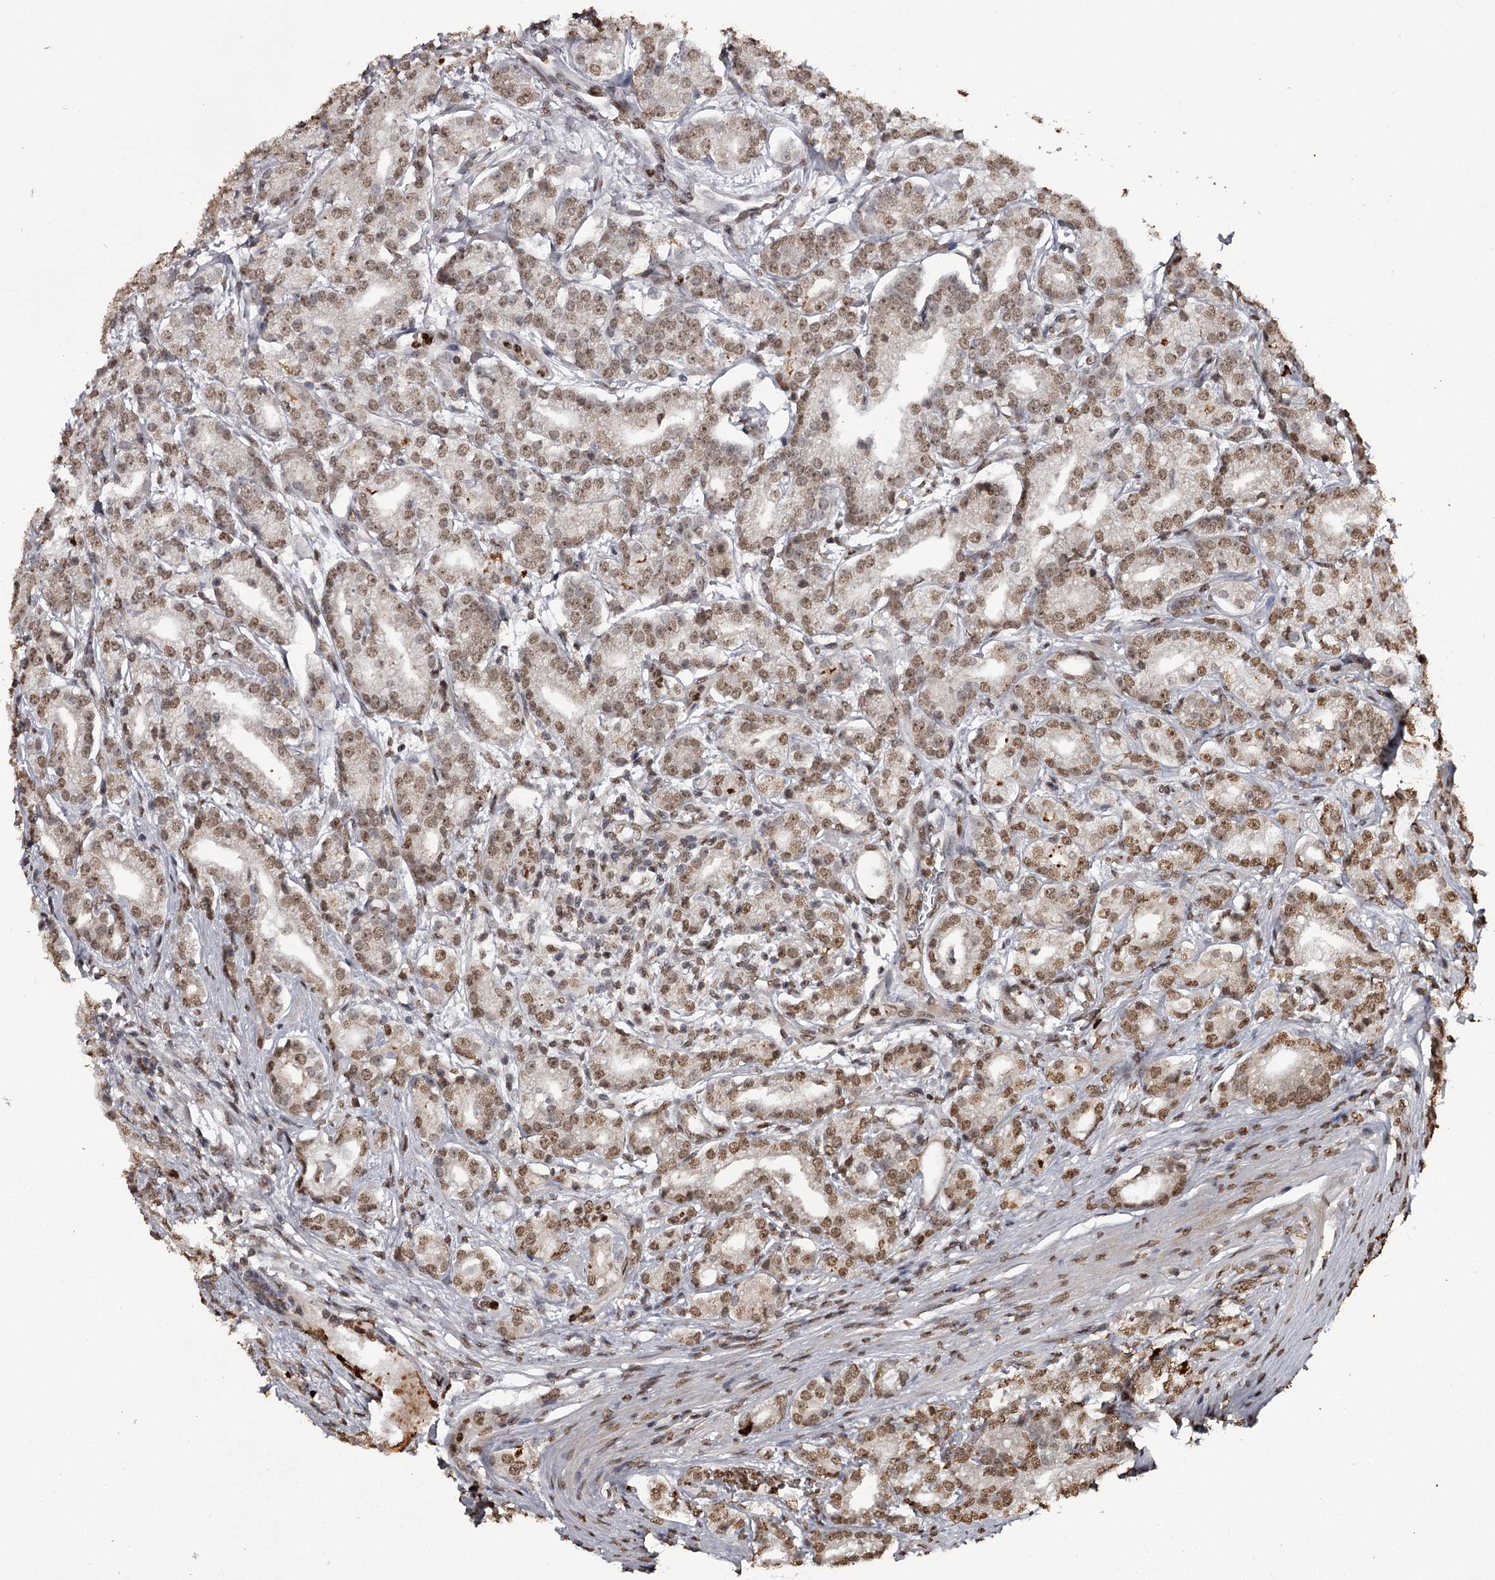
{"staining": {"intensity": "moderate", "quantity": ">75%", "location": "nuclear"}, "tissue": "prostate cancer", "cell_type": "Tumor cells", "image_type": "cancer", "snomed": [{"axis": "morphology", "description": "Adenocarcinoma, High grade"}, {"axis": "topography", "description": "Prostate"}], "caption": "Prostate cancer was stained to show a protein in brown. There is medium levels of moderate nuclear staining in approximately >75% of tumor cells.", "gene": "THYN1", "patient": {"sex": "male", "age": 69}}